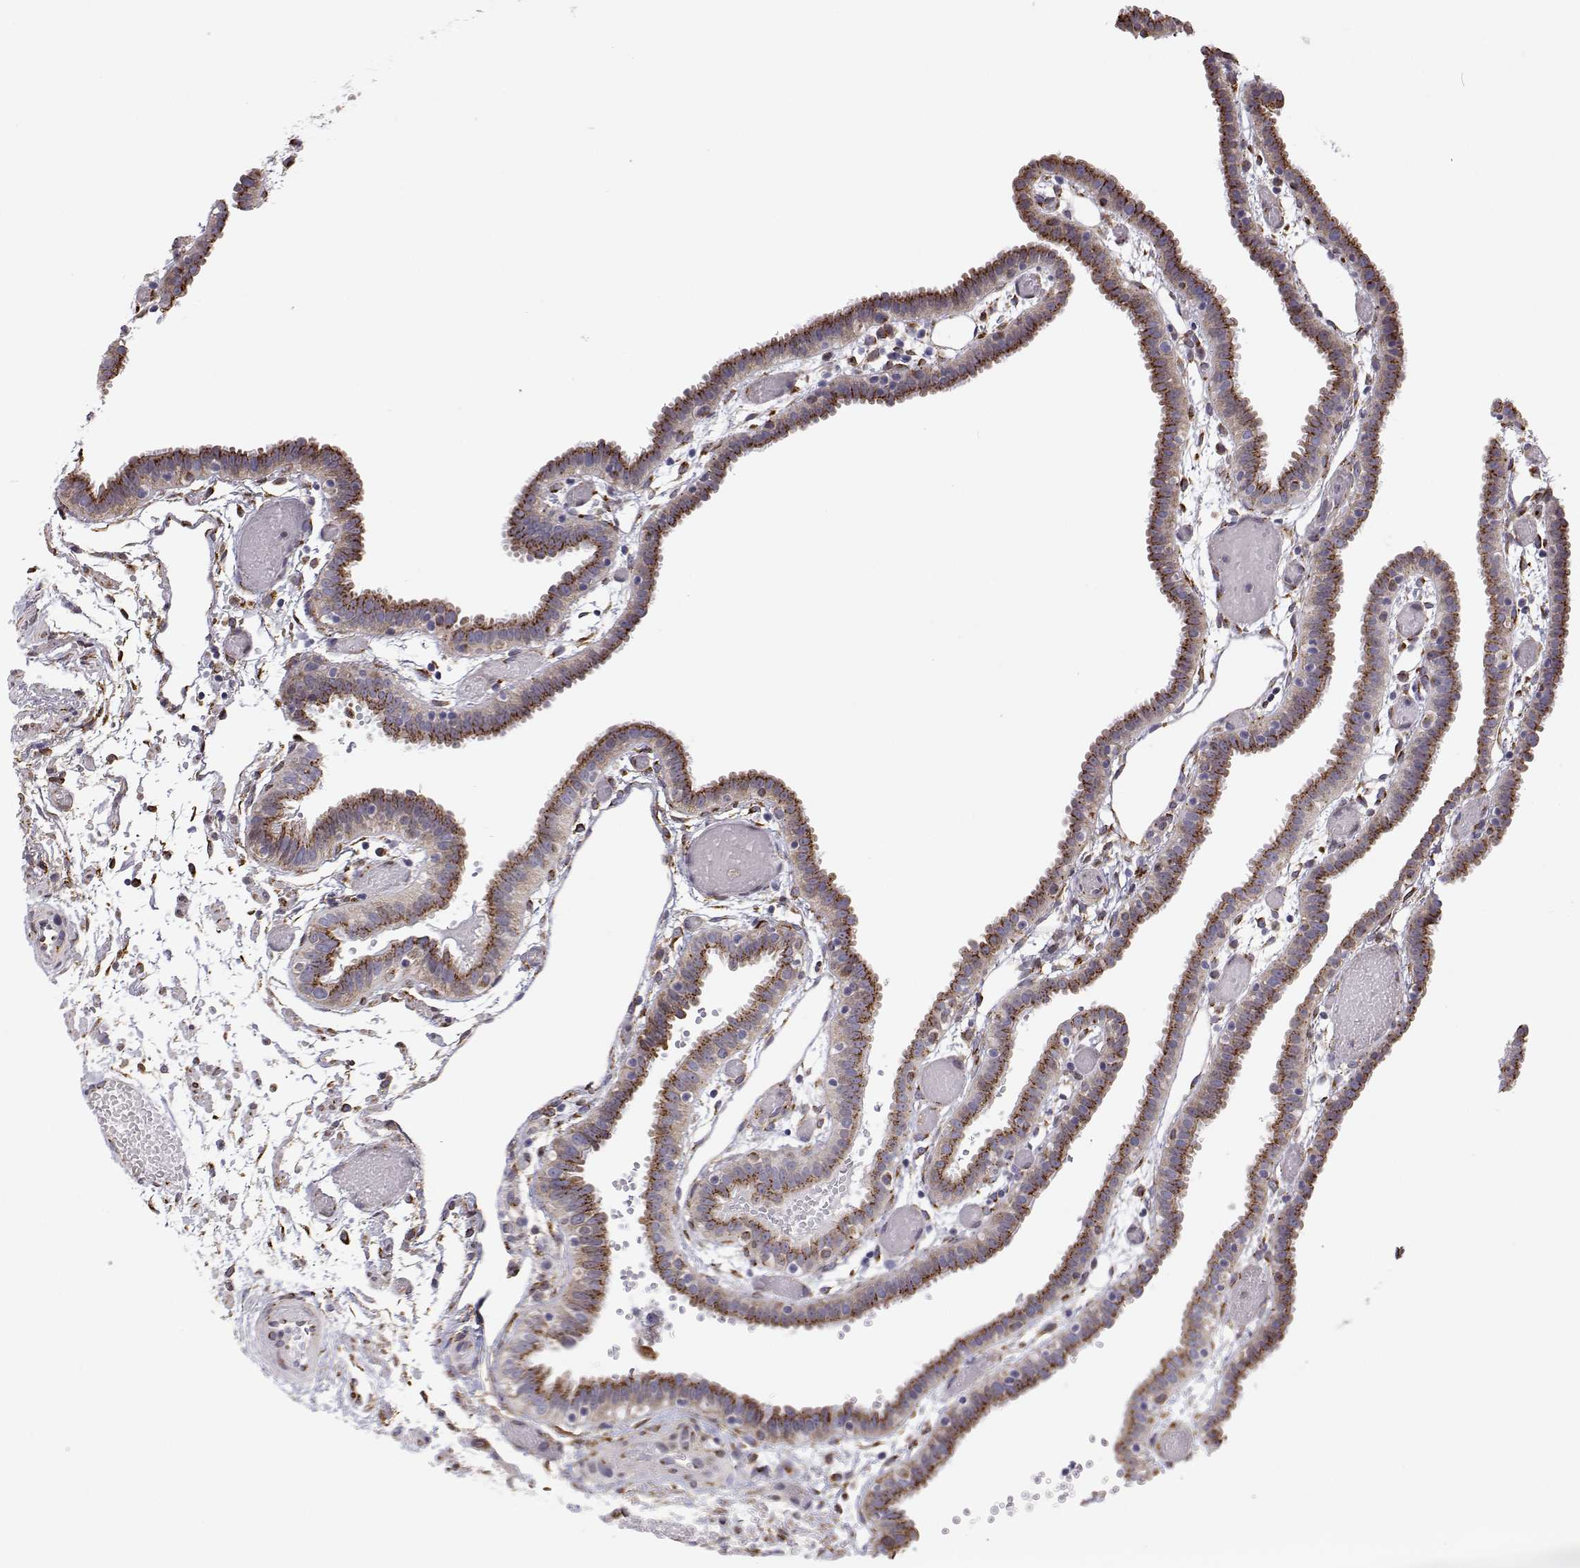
{"staining": {"intensity": "moderate", "quantity": ">75%", "location": "cytoplasmic/membranous"}, "tissue": "fallopian tube", "cell_type": "Glandular cells", "image_type": "normal", "snomed": [{"axis": "morphology", "description": "Normal tissue, NOS"}, {"axis": "topography", "description": "Fallopian tube"}], "caption": "Immunohistochemical staining of benign human fallopian tube demonstrates >75% levels of moderate cytoplasmic/membranous protein positivity in about >75% of glandular cells. (brown staining indicates protein expression, while blue staining denotes nuclei).", "gene": "STARD13", "patient": {"sex": "female", "age": 37}}